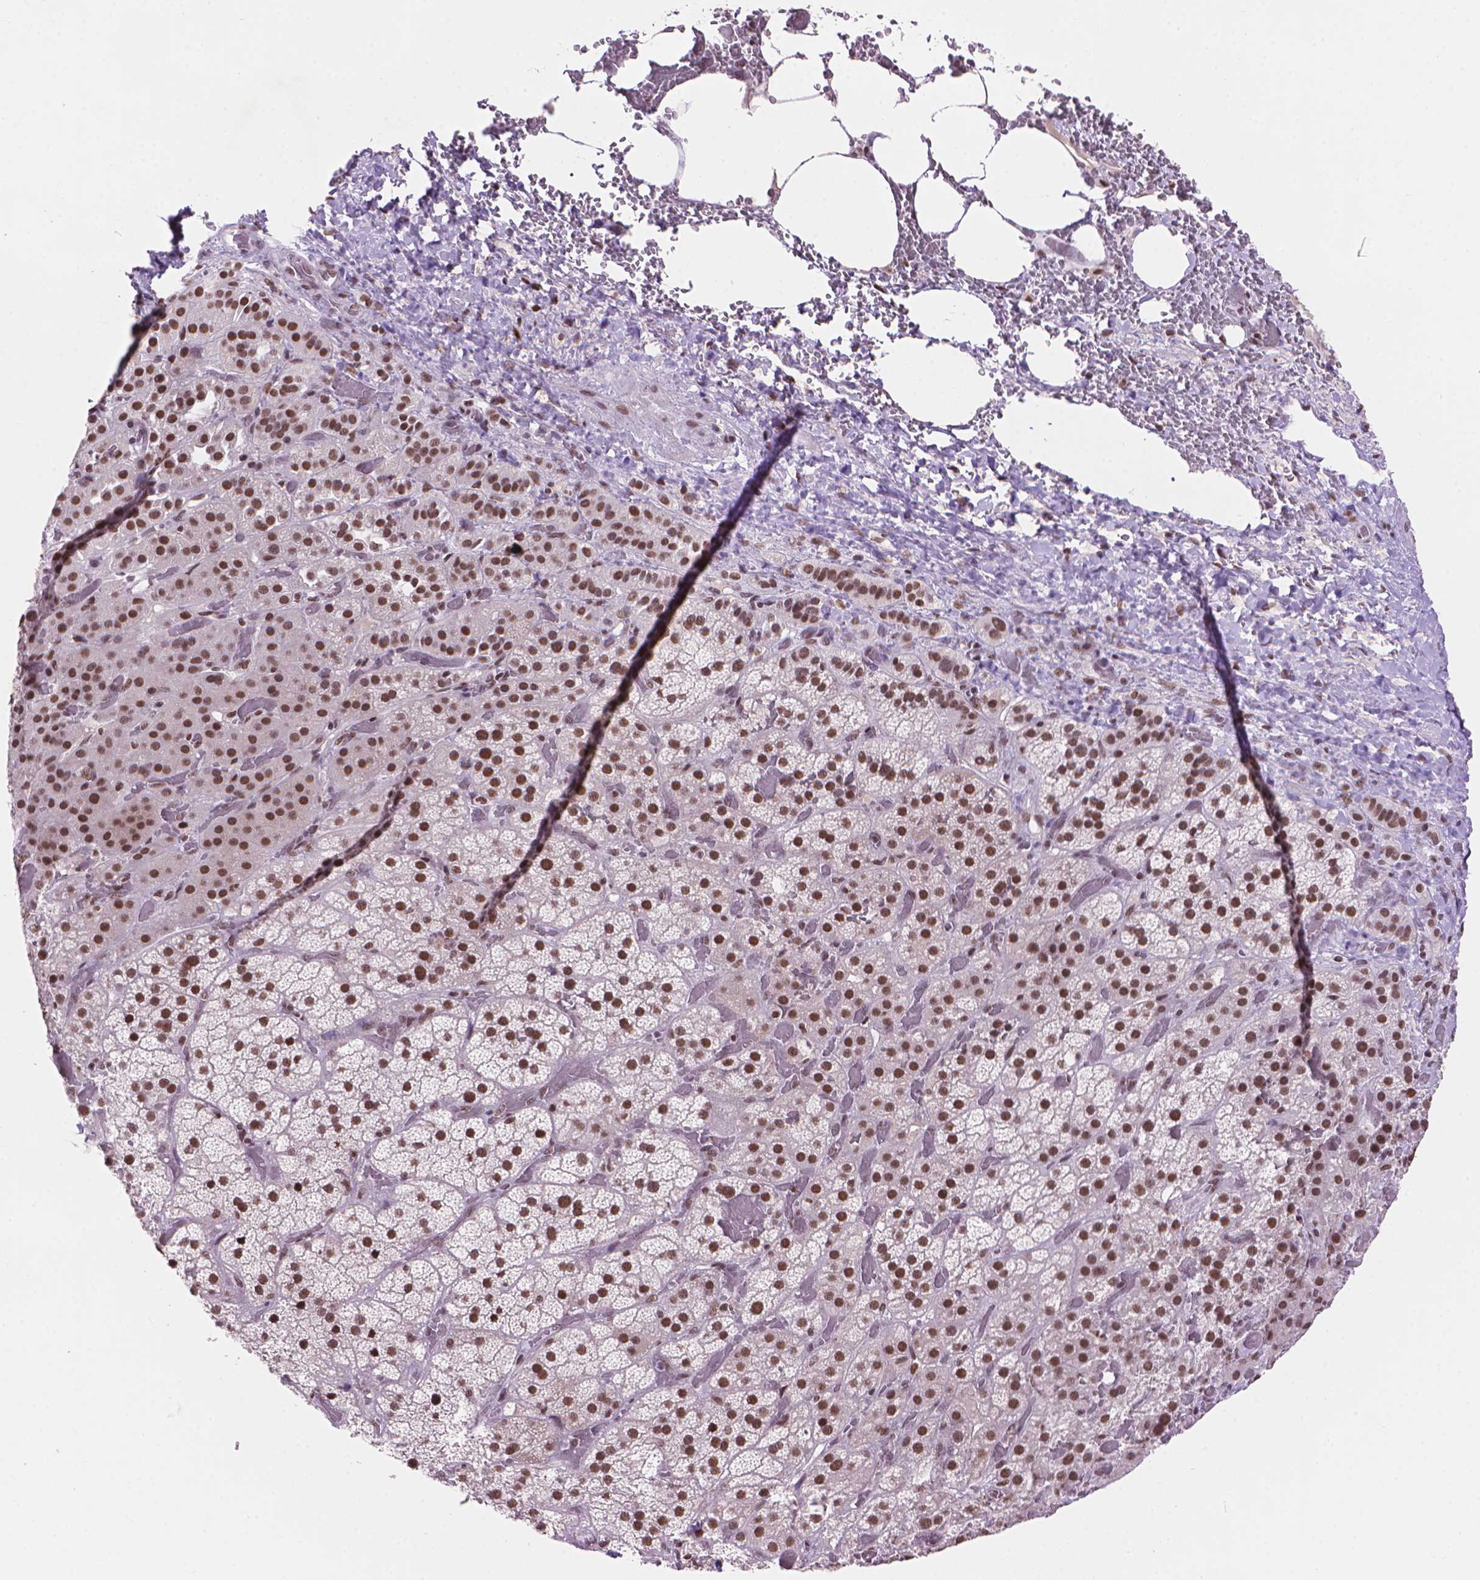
{"staining": {"intensity": "strong", "quantity": ">75%", "location": "nuclear"}, "tissue": "adrenal gland", "cell_type": "Glandular cells", "image_type": "normal", "snomed": [{"axis": "morphology", "description": "Normal tissue, NOS"}, {"axis": "topography", "description": "Adrenal gland"}], "caption": "Immunohistochemical staining of unremarkable adrenal gland demonstrates high levels of strong nuclear positivity in about >75% of glandular cells.", "gene": "RPA4", "patient": {"sex": "male", "age": 57}}